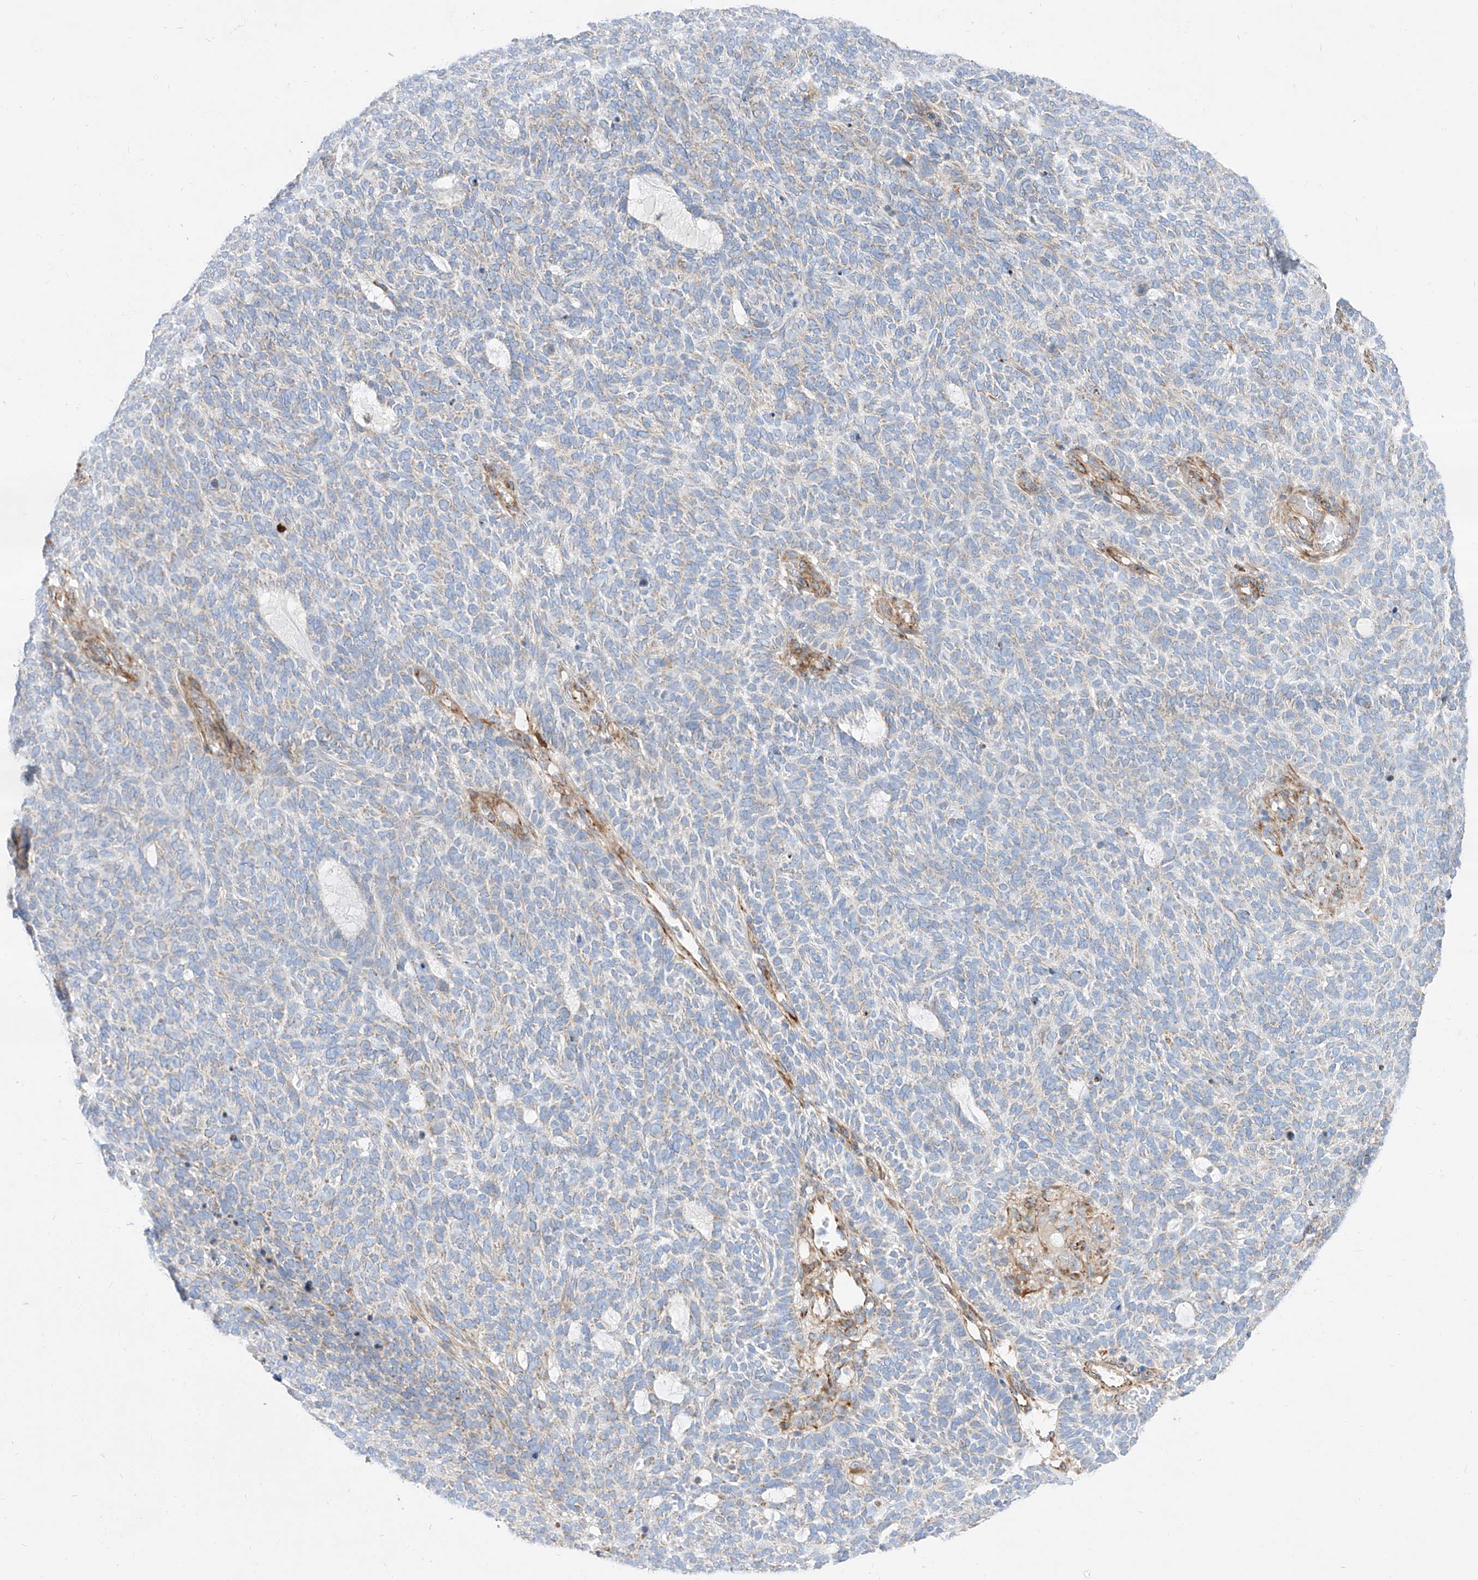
{"staining": {"intensity": "weak", "quantity": "25%-75%", "location": "cytoplasmic/membranous"}, "tissue": "skin cancer", "cell_type": "Tumor cells", "image_type": "cancer", "snomed": [{"axis": "morphology", "description": "Squamous cell carcinoma, NOS"}, {"axis": "topography", "description": "Skin"}], "caption": "Protein expression analysis of human skin cancer reveals weak cytoplasmic/membranous staining in about 25%-75% of tumor cells.", "gene": "CST9", "patient": {"sex": "female", "age": 90}}